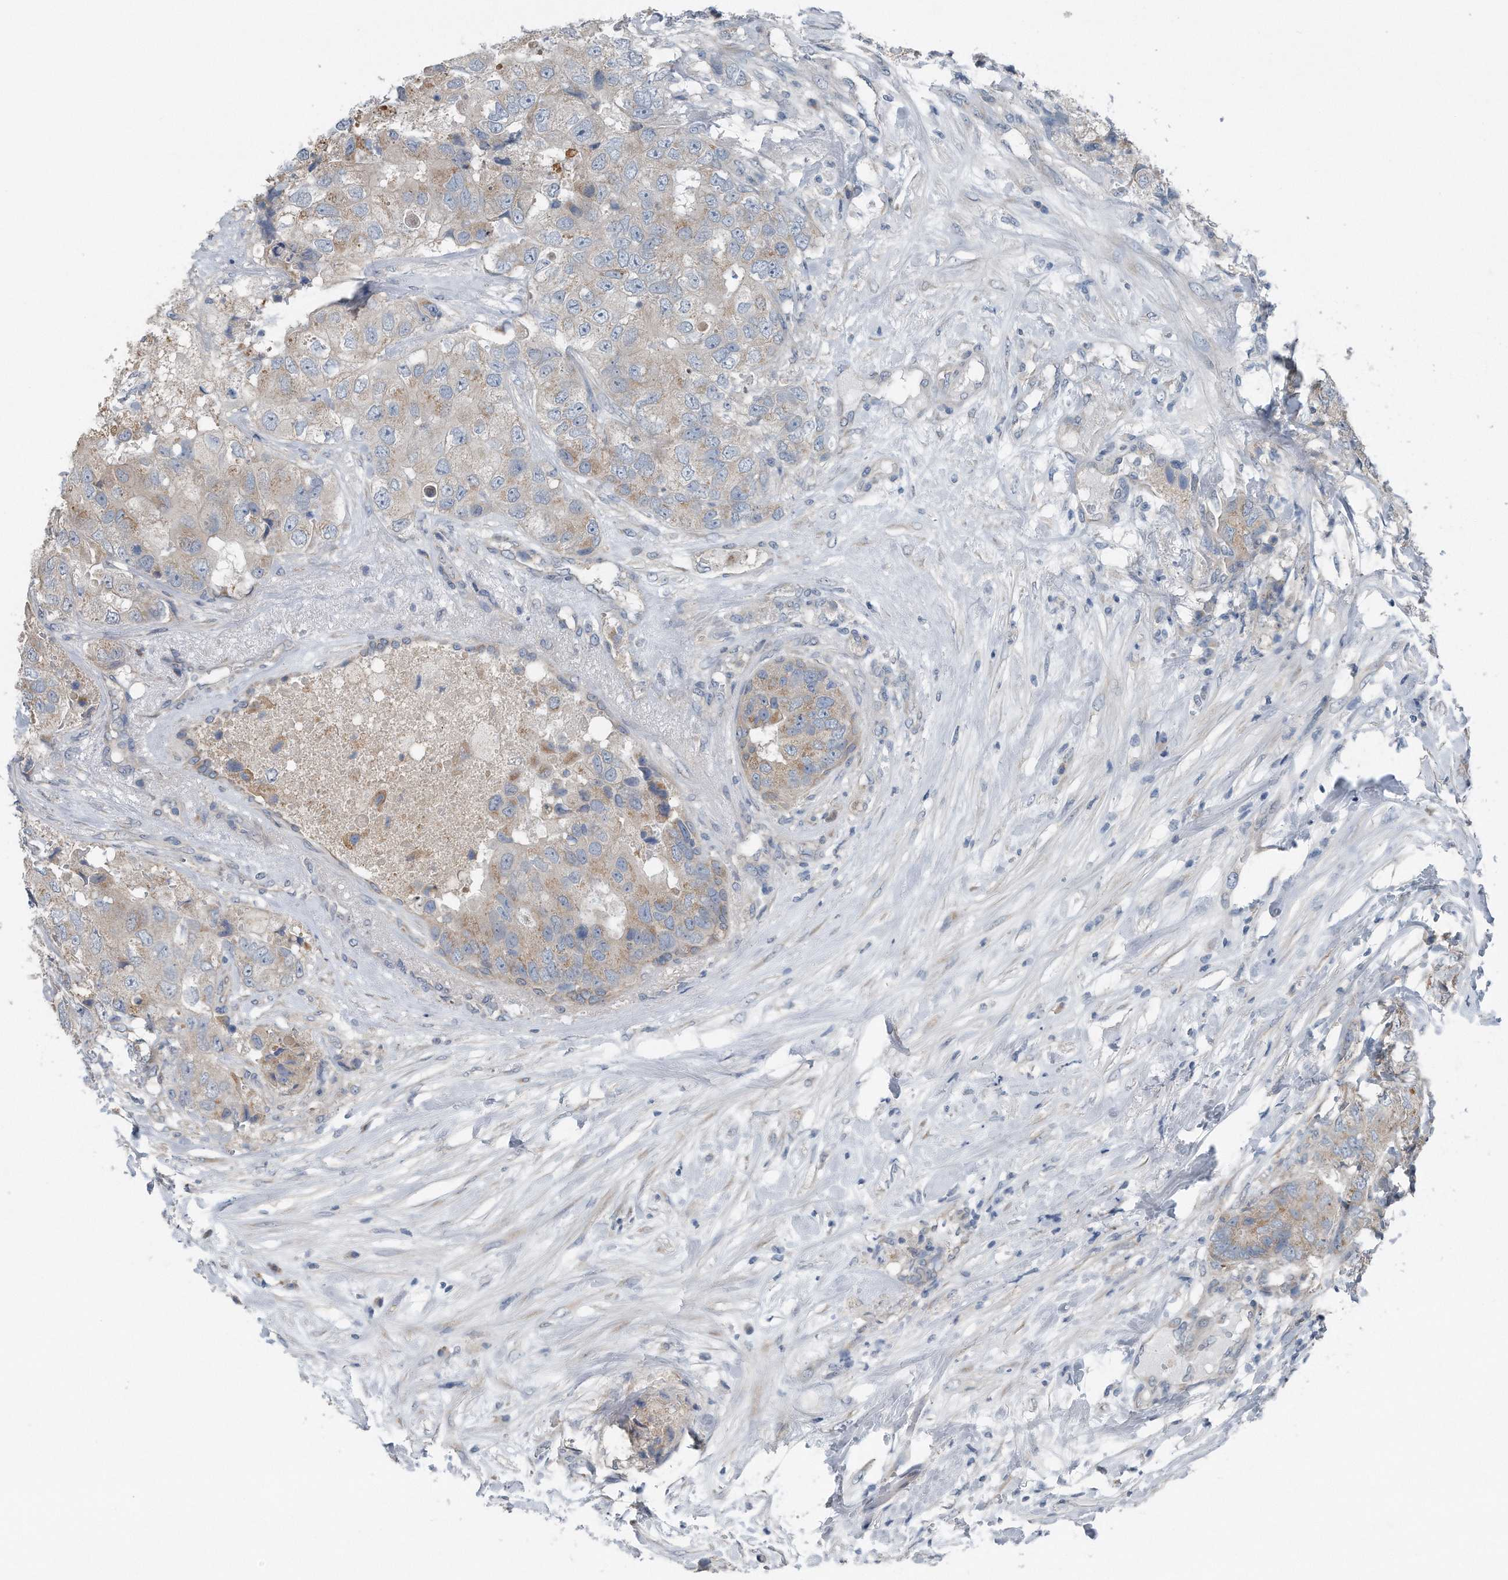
{"staining": {"intensity": "weak", "quantity": "25%-75%", "location": "cytoplasmic/membranous"}, "tissue": "breast cancer", "cell_type": "Tumor cells", "image_type": "cancer", "snomed": [{"axis": "morphology", "description": "Duct carcinoma"}, {"axis": "topography", "description": "Breast"}], "caption": "A micrograph of breast cancer (intraductal carcinoma) stained for a protein shows weak cytoplasmic/membranous brown staining in tumor cells. (DAB IHC, brown staining for protein, blue staining for nuclei).", "gene": "YRDC", "patient": {"sex": "female", "age": 62}}